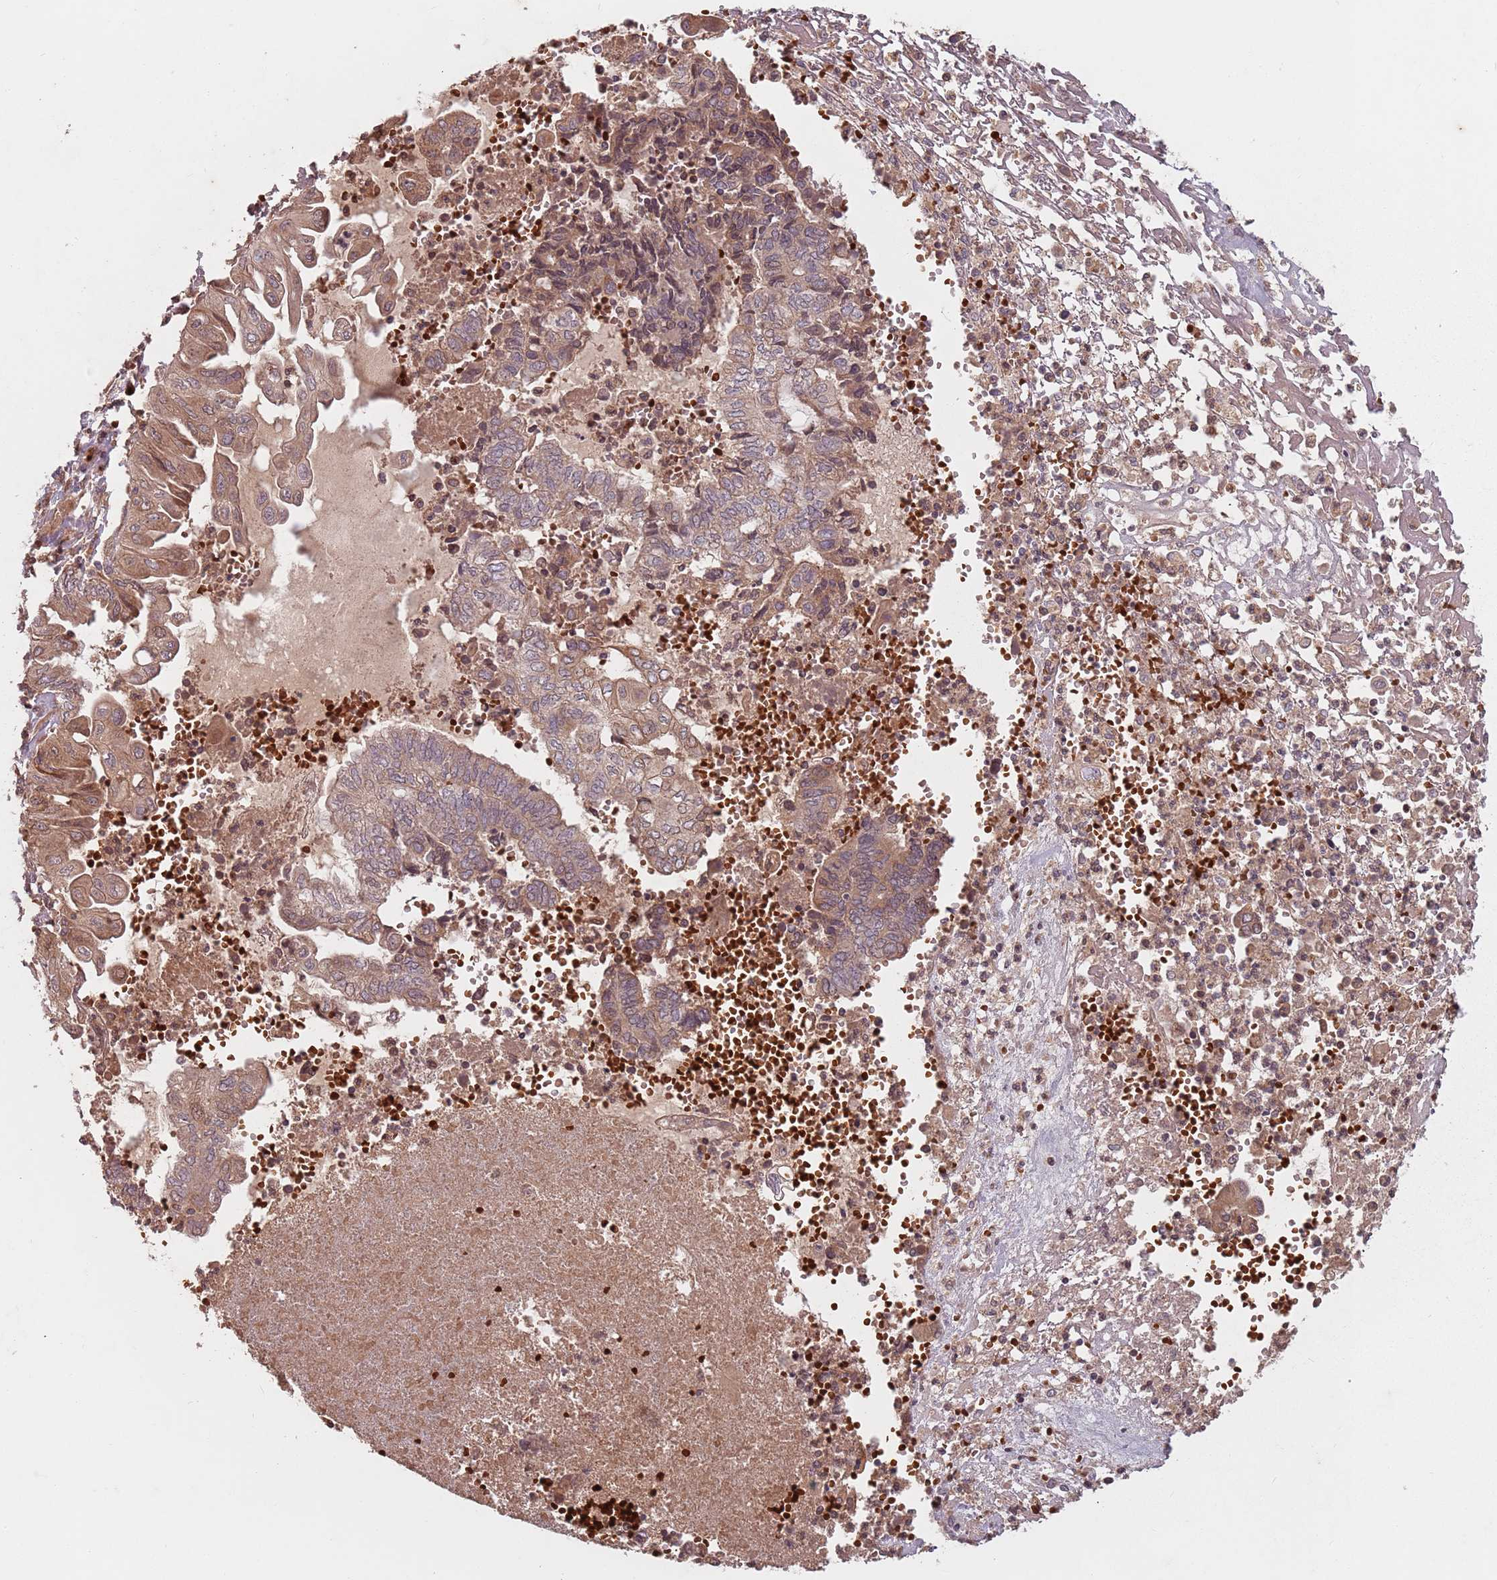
{"staining": {"intensity": "moderate", "quantity": "25%-75%", "location": "cytoplasmic/membranous"}, "tissue": "endometrial cancer", "cell_type": "Tumor cells", "image_type": "cancer", "snomed": [{"axis": "morphology", "description": "Adenocarcinoma, NOS"}, {"axis": "topography", "description": "Uterus"}, {"axis": "topography", "description": "Endometrium"}], "caption": "Brown immunohistochemical staining in human endometrial adenocarcinoma displays moderate cytoplasmic/membranous positivity in about 25%-75% of tumor cells. The protein of interest is stained brown, and the nuclei are stained in blue (DAB (3,3'-diaminobenzidine) IHC with brightfield microscopy, high magnification).", "gene": "GPR180", "patient": {"sex": "female", "age": 70}}